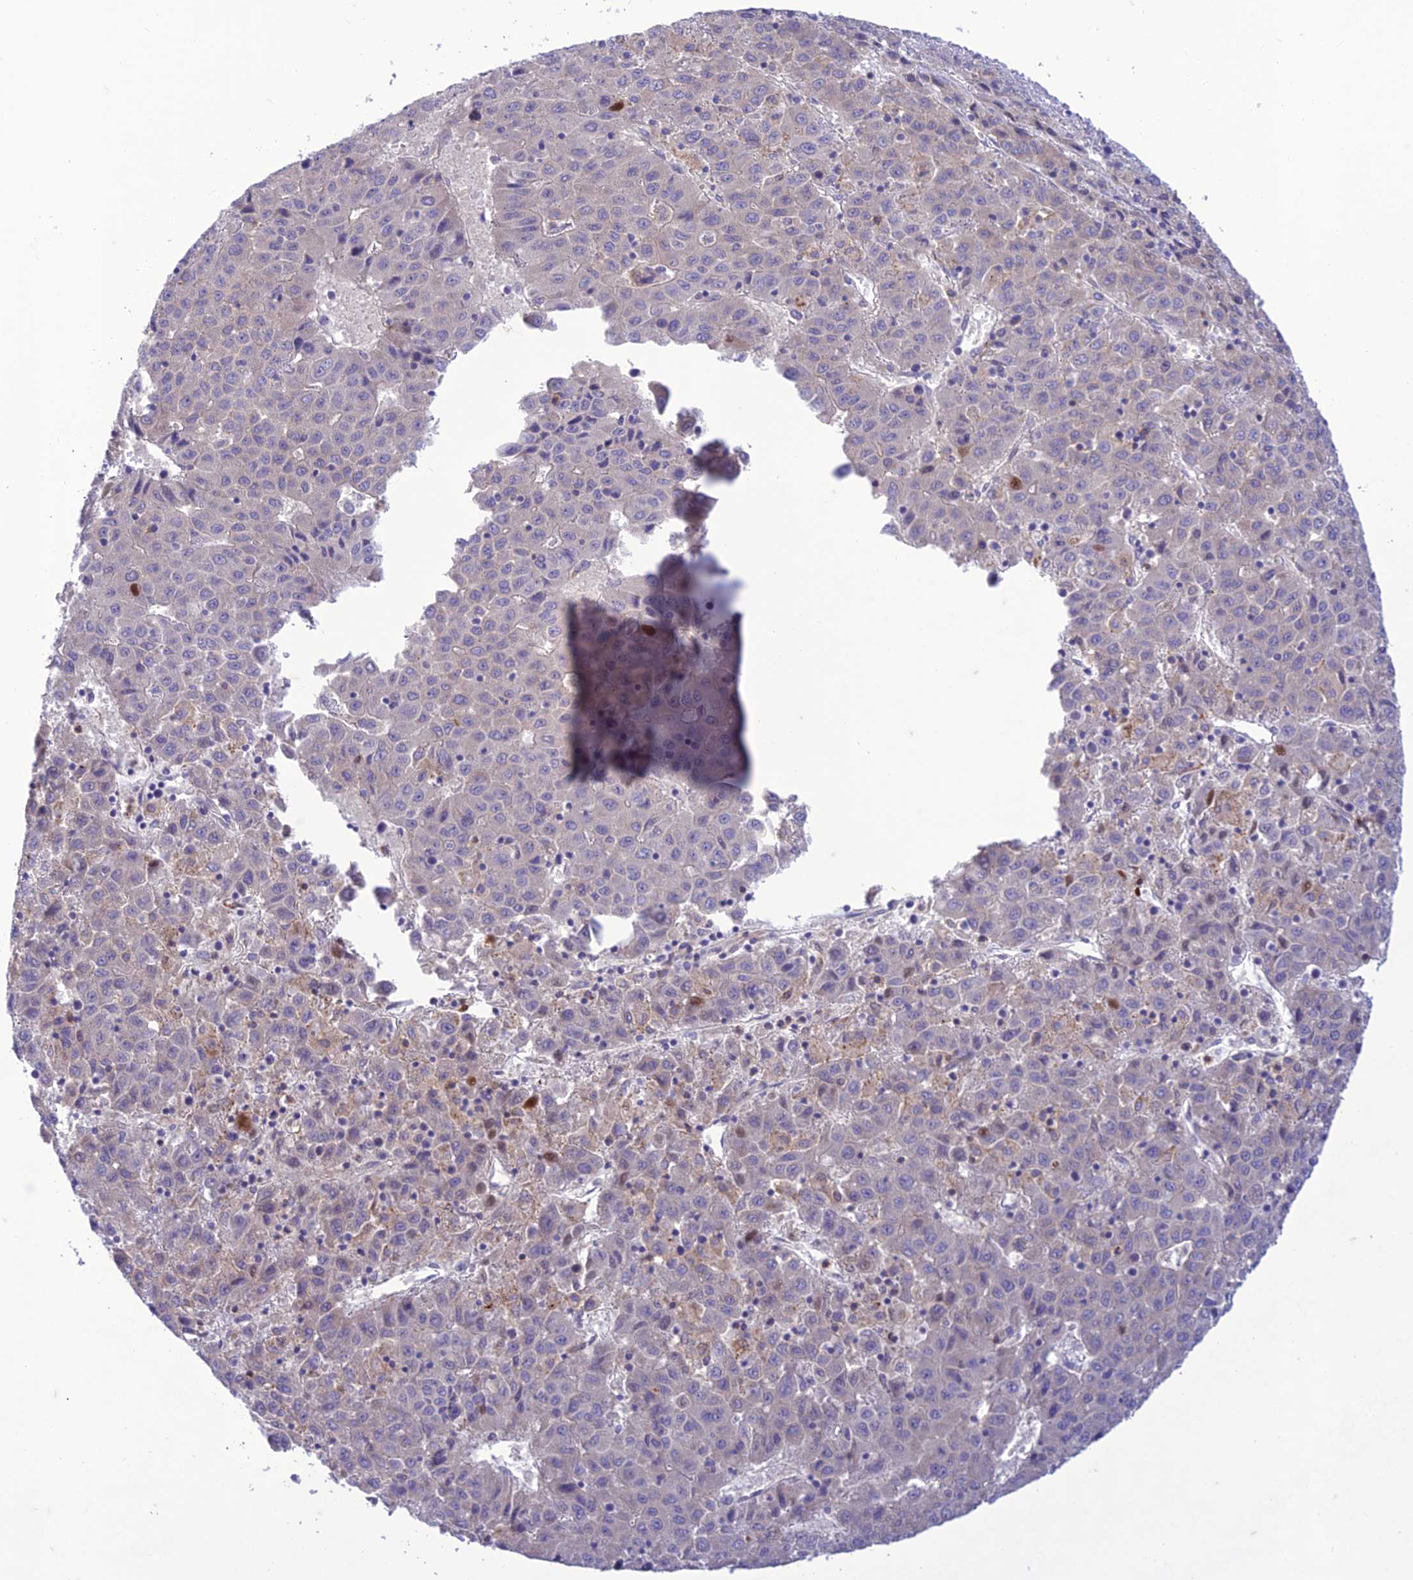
{"staining": {"intensity": "negative", "quantity": "none", "location": "none"}, "tissue": "liver cancer", "cell_type": "Tumor cells", "image_type": "cancer", "snomed": [{"axis": "morphology", "description": "Carcinoma, Hepatocellular, NOS"}, {"axis": "topography", "description": "Liver"}], "caption": "The immunohistochemistry (IHC) image has no significant positivity in tumor cells of hepatocellular carcinoma (liver) tissue.", "gene": "ITGAE", "patient": {"sex": "female", "age": 53}}